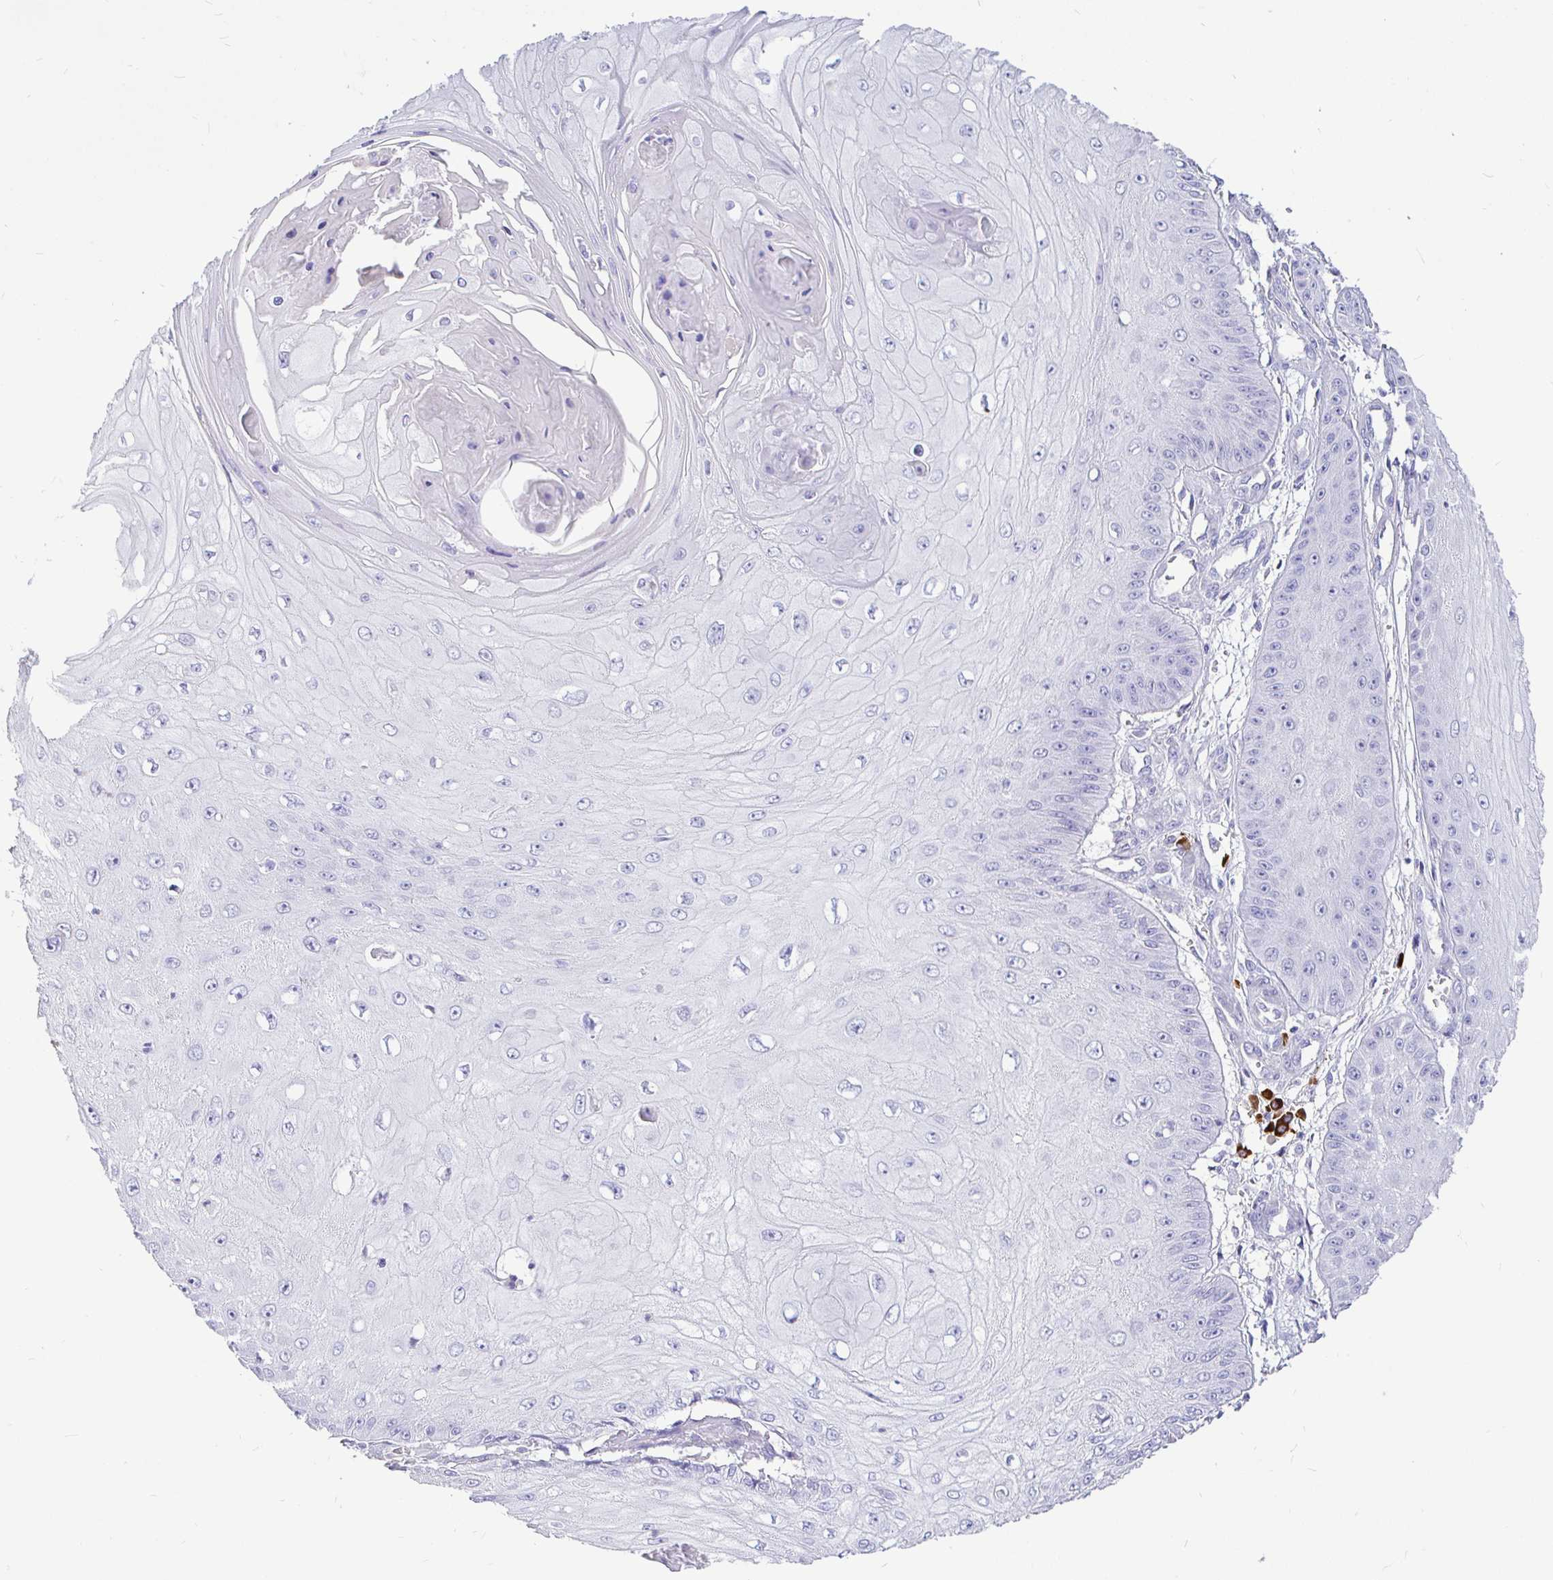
{"staining": {"intensity": "negative", "quantity": "none", "location": "none"}, "tissue": "skin cancer", "cell_type": "Tumor cells", "image_type": "cancer", "snomed": [{"axis": "morphology", "description": "Squamous cell carcinoma, NOS"}, {"axis": "topography", "description": "Skin"}], "caption": "IHC micrograph of neoplastic tissue: skin squamous cell carcinoma stained with DAB shows no significant protein expression in tumor cells. (DAB IHC, high magnification).", "gene": "CCDC62", "patient": {"sex": "male", "age": 70}}